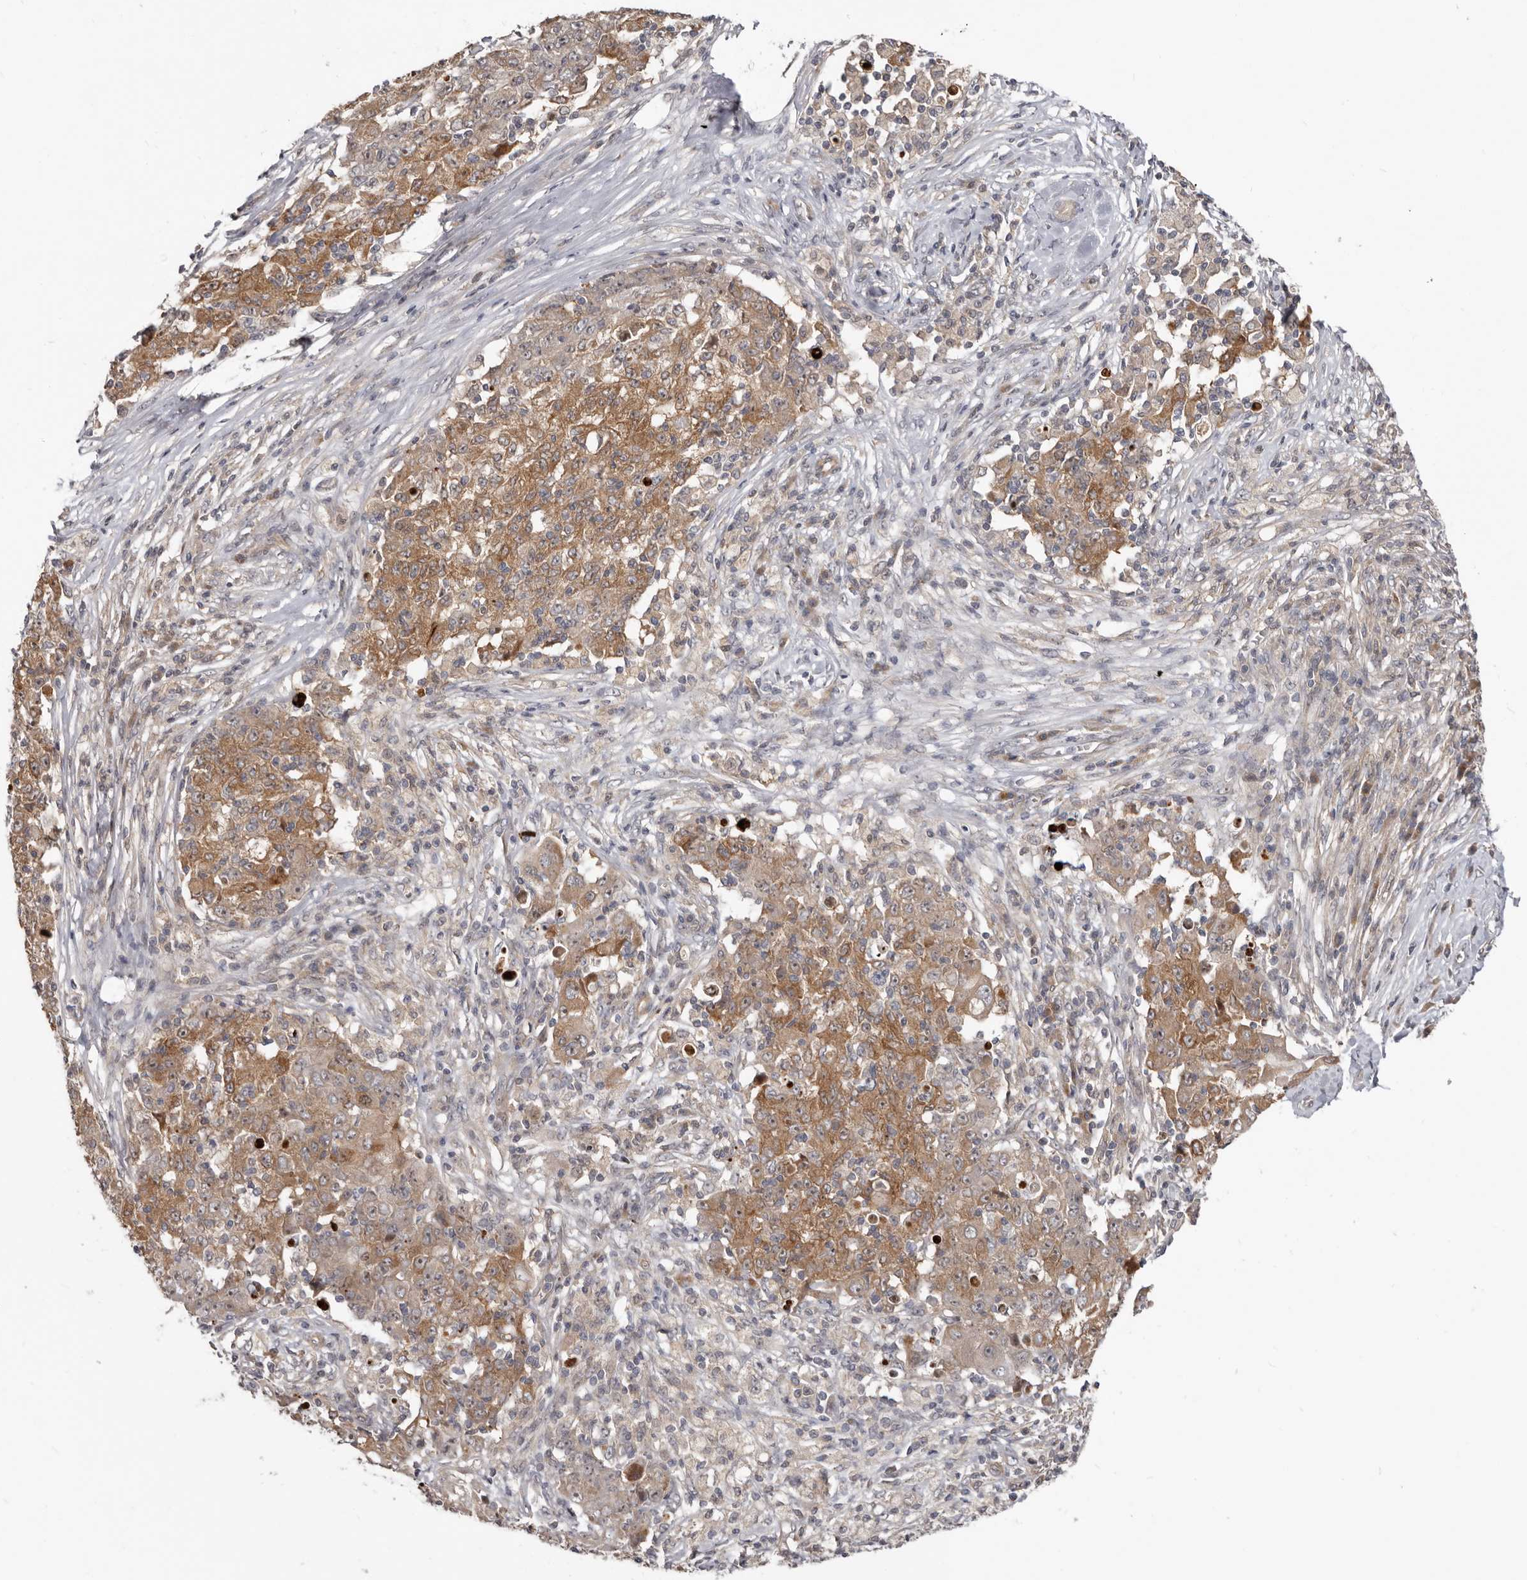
{"staining": {"intensity": "moderate", "quantity": ">75%", "location": "cytoplasmic/membranous"}, "tissue": "ovarian cancer", "cell_type": "Tumor cells", "image_type": "cancer", "snomed": [{"axis": "morphology", "description": "Carcinoma, endometroid"}, {"axis": "topography", "description": "Ovary"}], "caption": "Immunohistochemical staining of human ovarian cancer (endometroid carcinoma) reveals moderate cytoplasmic/membranous protein positivity in about >75% of tumor cells.", "gene": "BAD", "patient": {"sex": "female", "age": 42}}